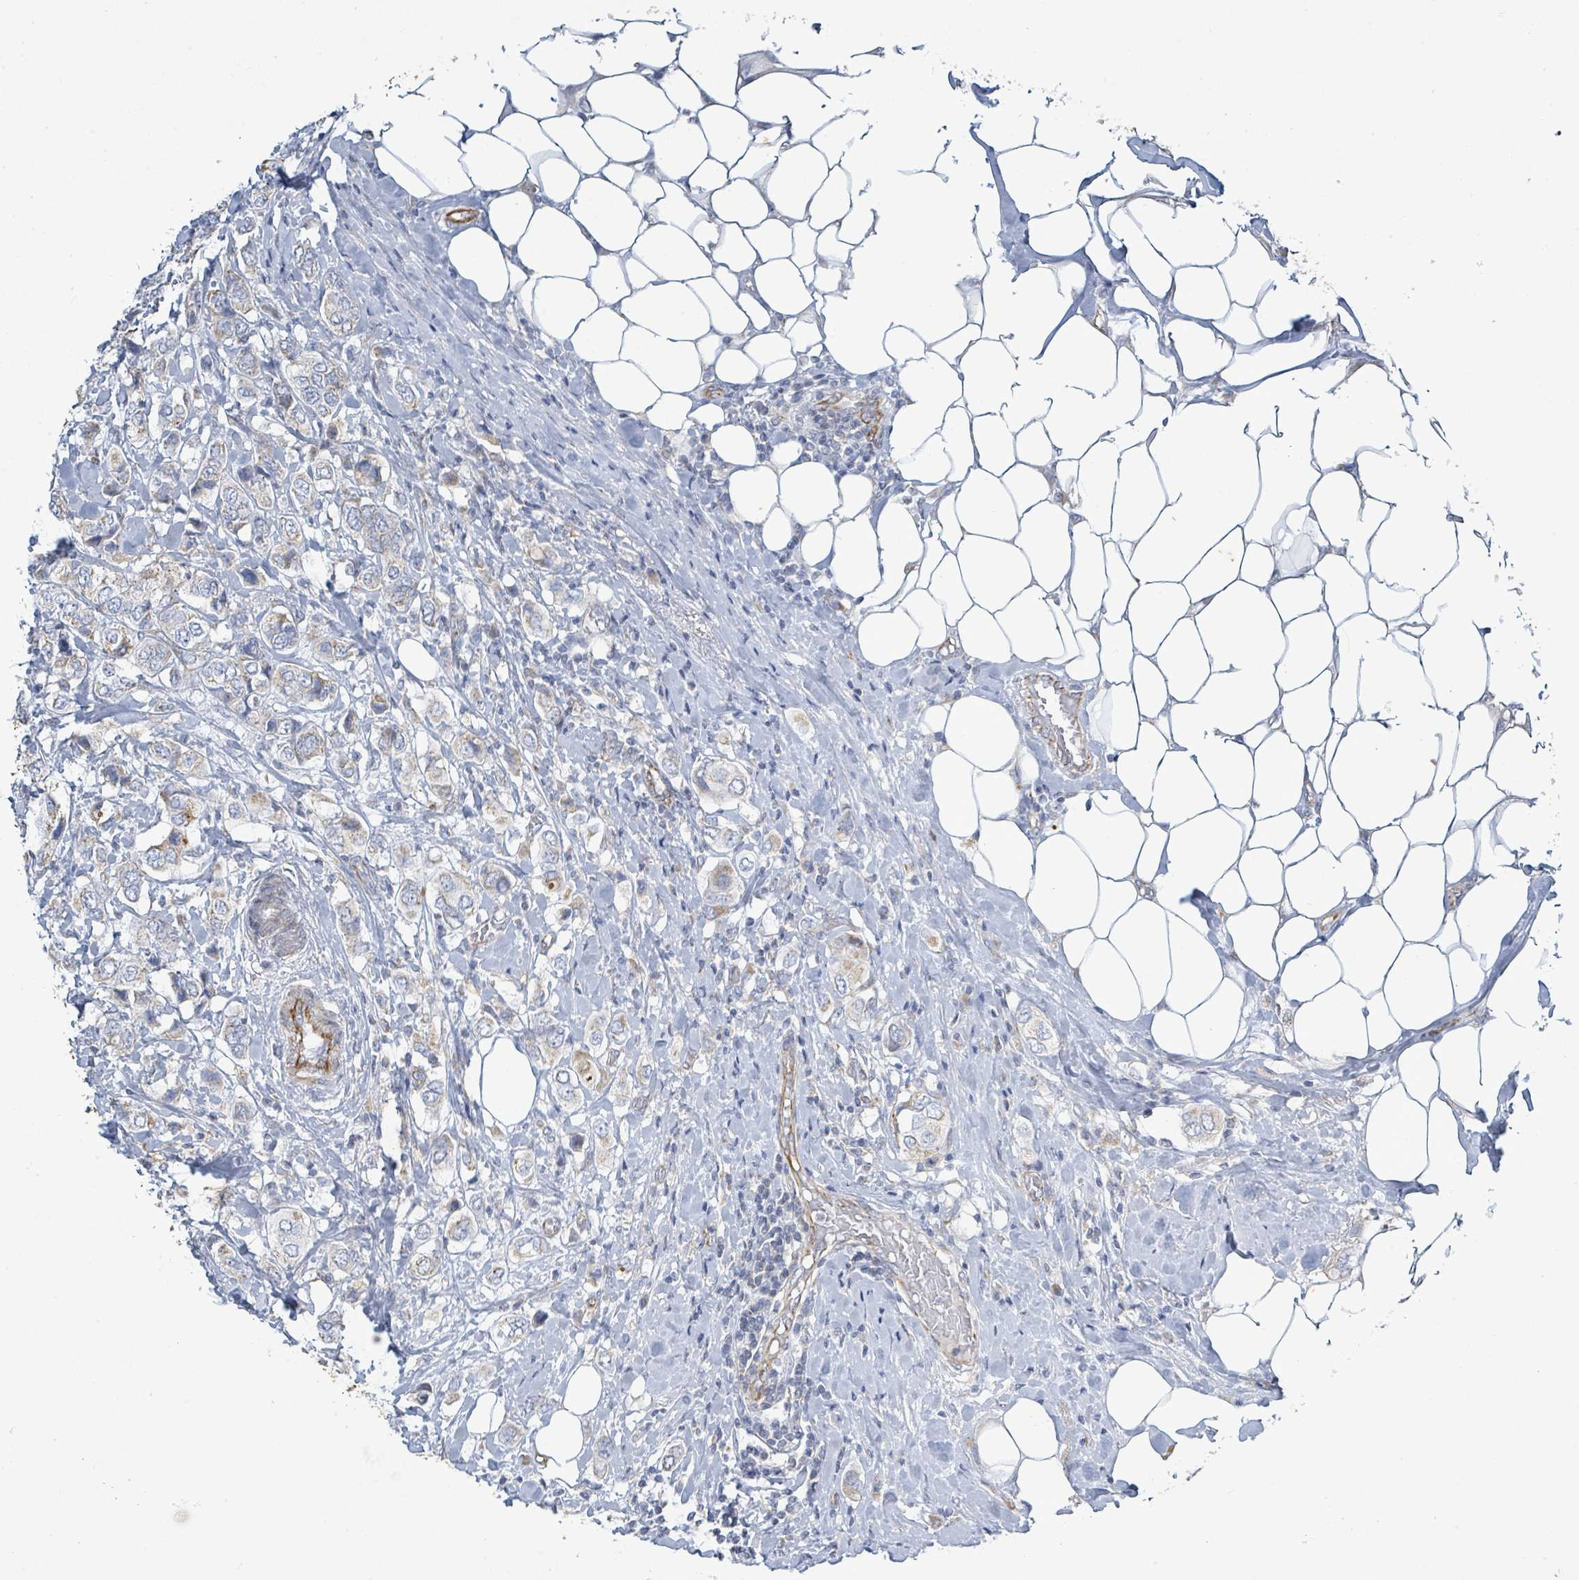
{"staining": {"intensity": "negative", "quantity": "none", "location": "none"}, "tissue": "breast cancer", "cell_type": "Tumor cells", "image_type": "cancer", "snomed": [{"axis": "morphology", "description": "Lobular carcinoma"}, {"axis": "topography", "description": "Breast"}], "caption": "Immunohistochemistry histopathology image of neoplastic tissue: breast lobular carcinoma stained with DAB demonstrates no significant protein staining in tumor cells.", "gene": "ALG12", "patient": {"sex": "female", "age": 51}}